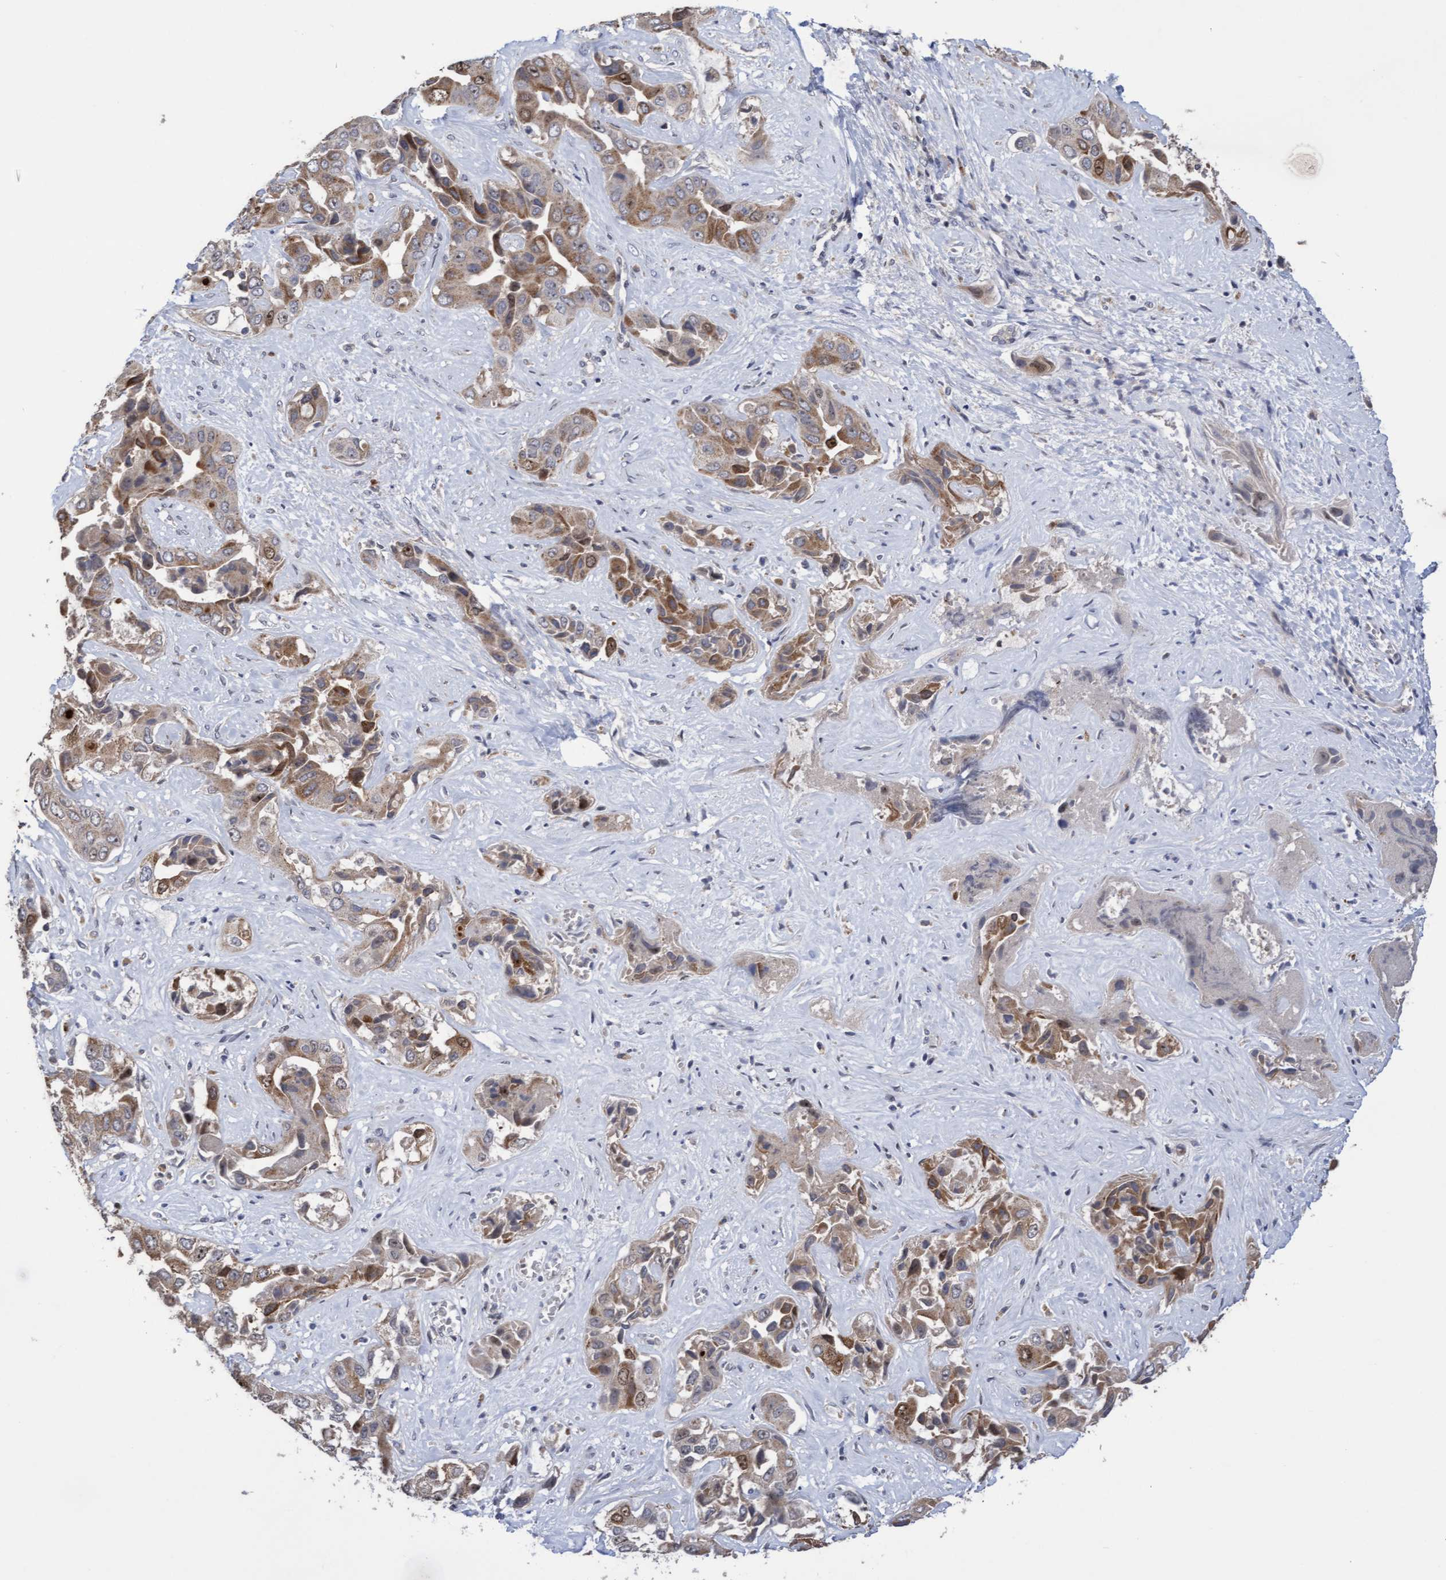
{"staining": {"intensity": "moderate", "quantity": ">75%", "location": "cytoplasmic/membranous,nuclear"}, "tissue": "liver cancer", "cell_type": "Tumor cells", "image_type": "cancer", "snomed": [{"axis": "morphology", "description": "Cholangiocarcinoma"}, {"axis": "topography", "description": "Liver"}], "caption": "Liver cancer (cholangiocarcinoma) stained with a protein marker reveals moderate staining in tumor cells.", "gene": "SLBP", "patient": {"sex": "female", "age": 52}}